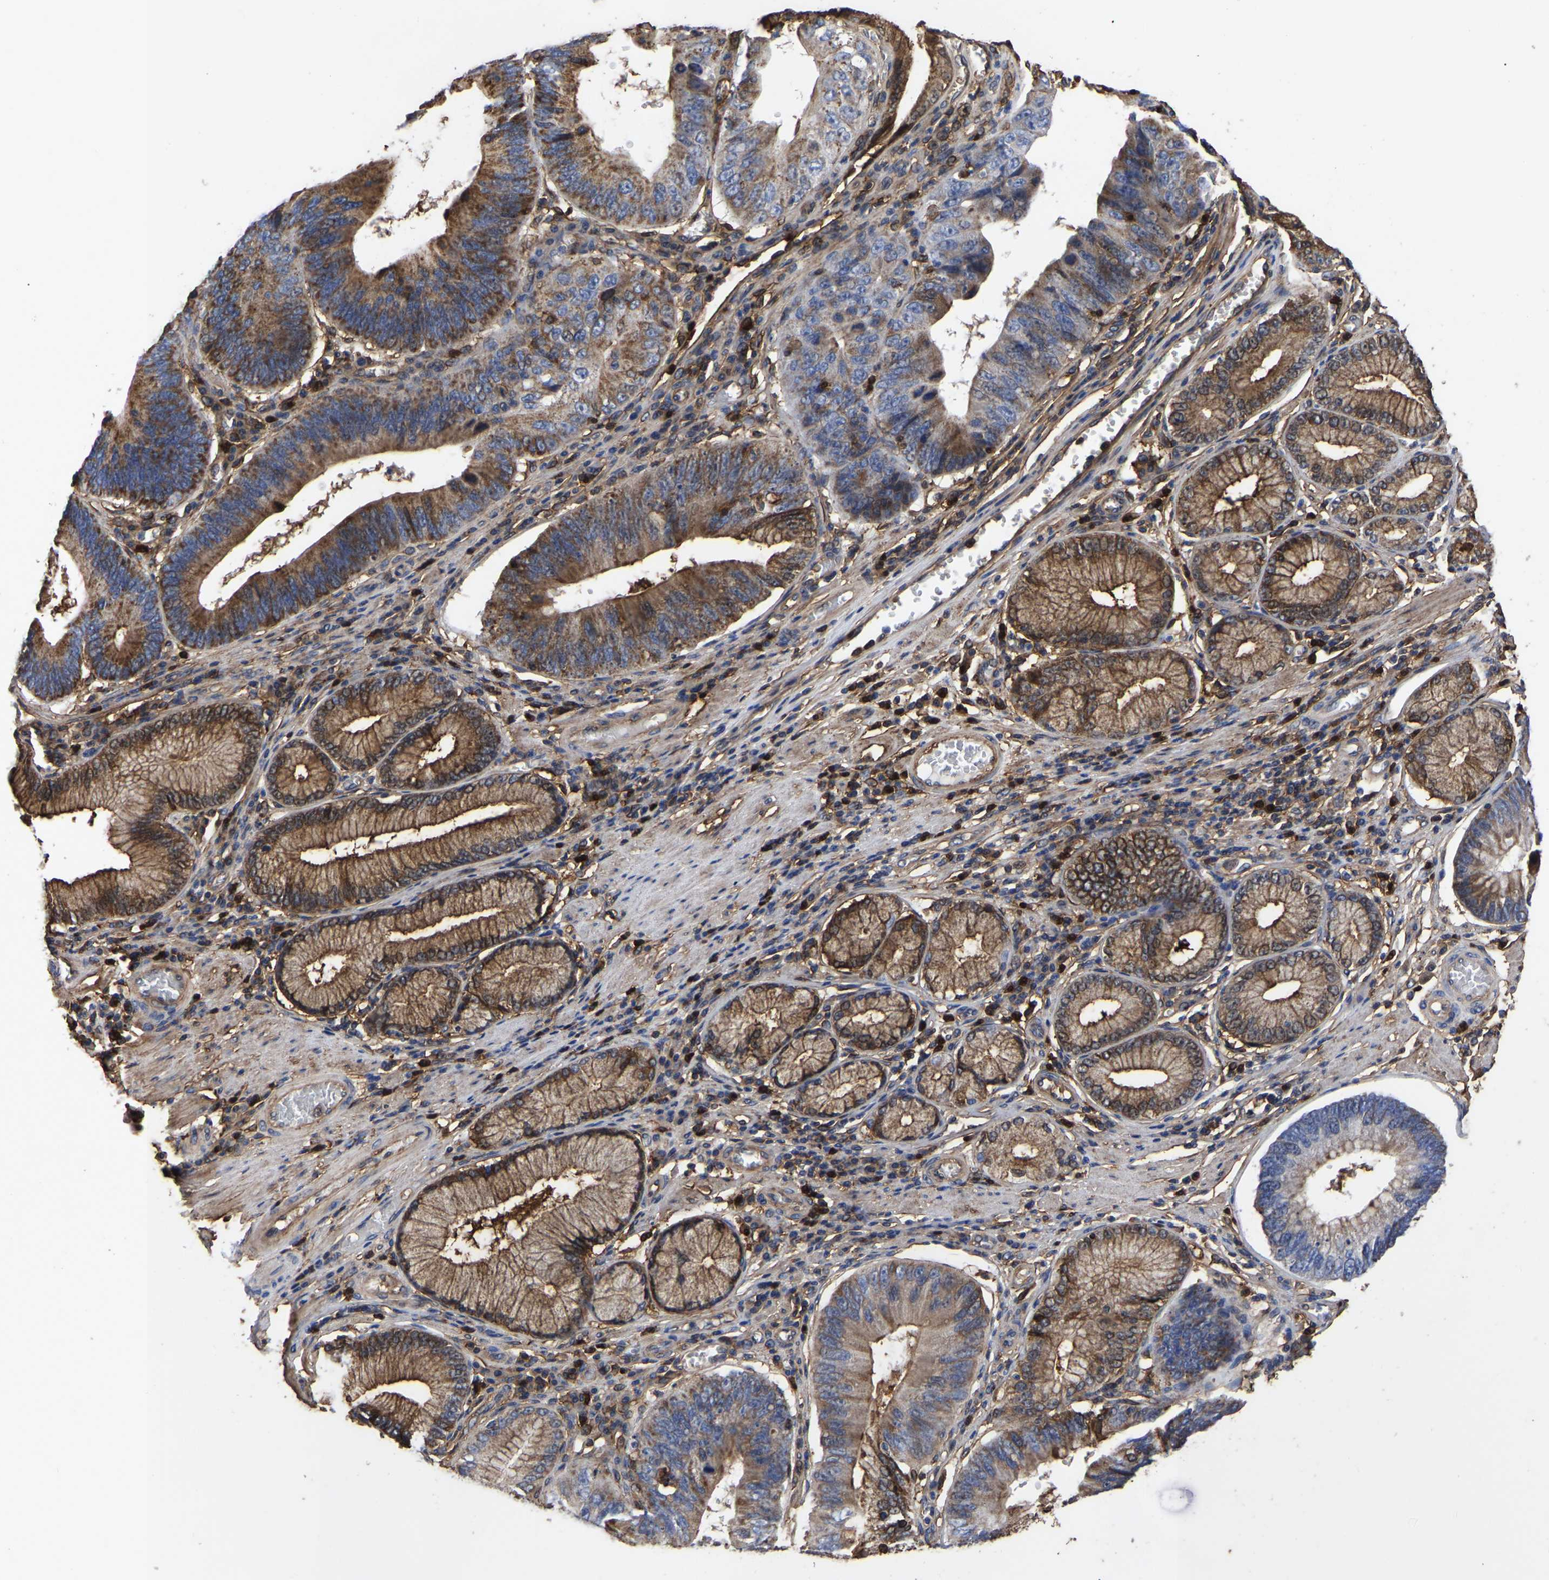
{"staining": {"intensity": "moderate", "quantity": ">75%", "location": "cytoplasmic/membranous"}, "tissue": "stomach cancer", "cell_type": "Tumor cells", "image_type": "cancer", "snomed": [{"axis": "morphology", "description": "Adenocarcinoma, NOS"}, {"axis": "topography", "description": "Stomach"}], "caption": "A medium amount of moderate cytoplasmic/membranous positivity is seen in about >75% of tumor cells in stomach cancer tissue.", "gene": "LIF", "patient": {"sex": "male", "age": 59}}